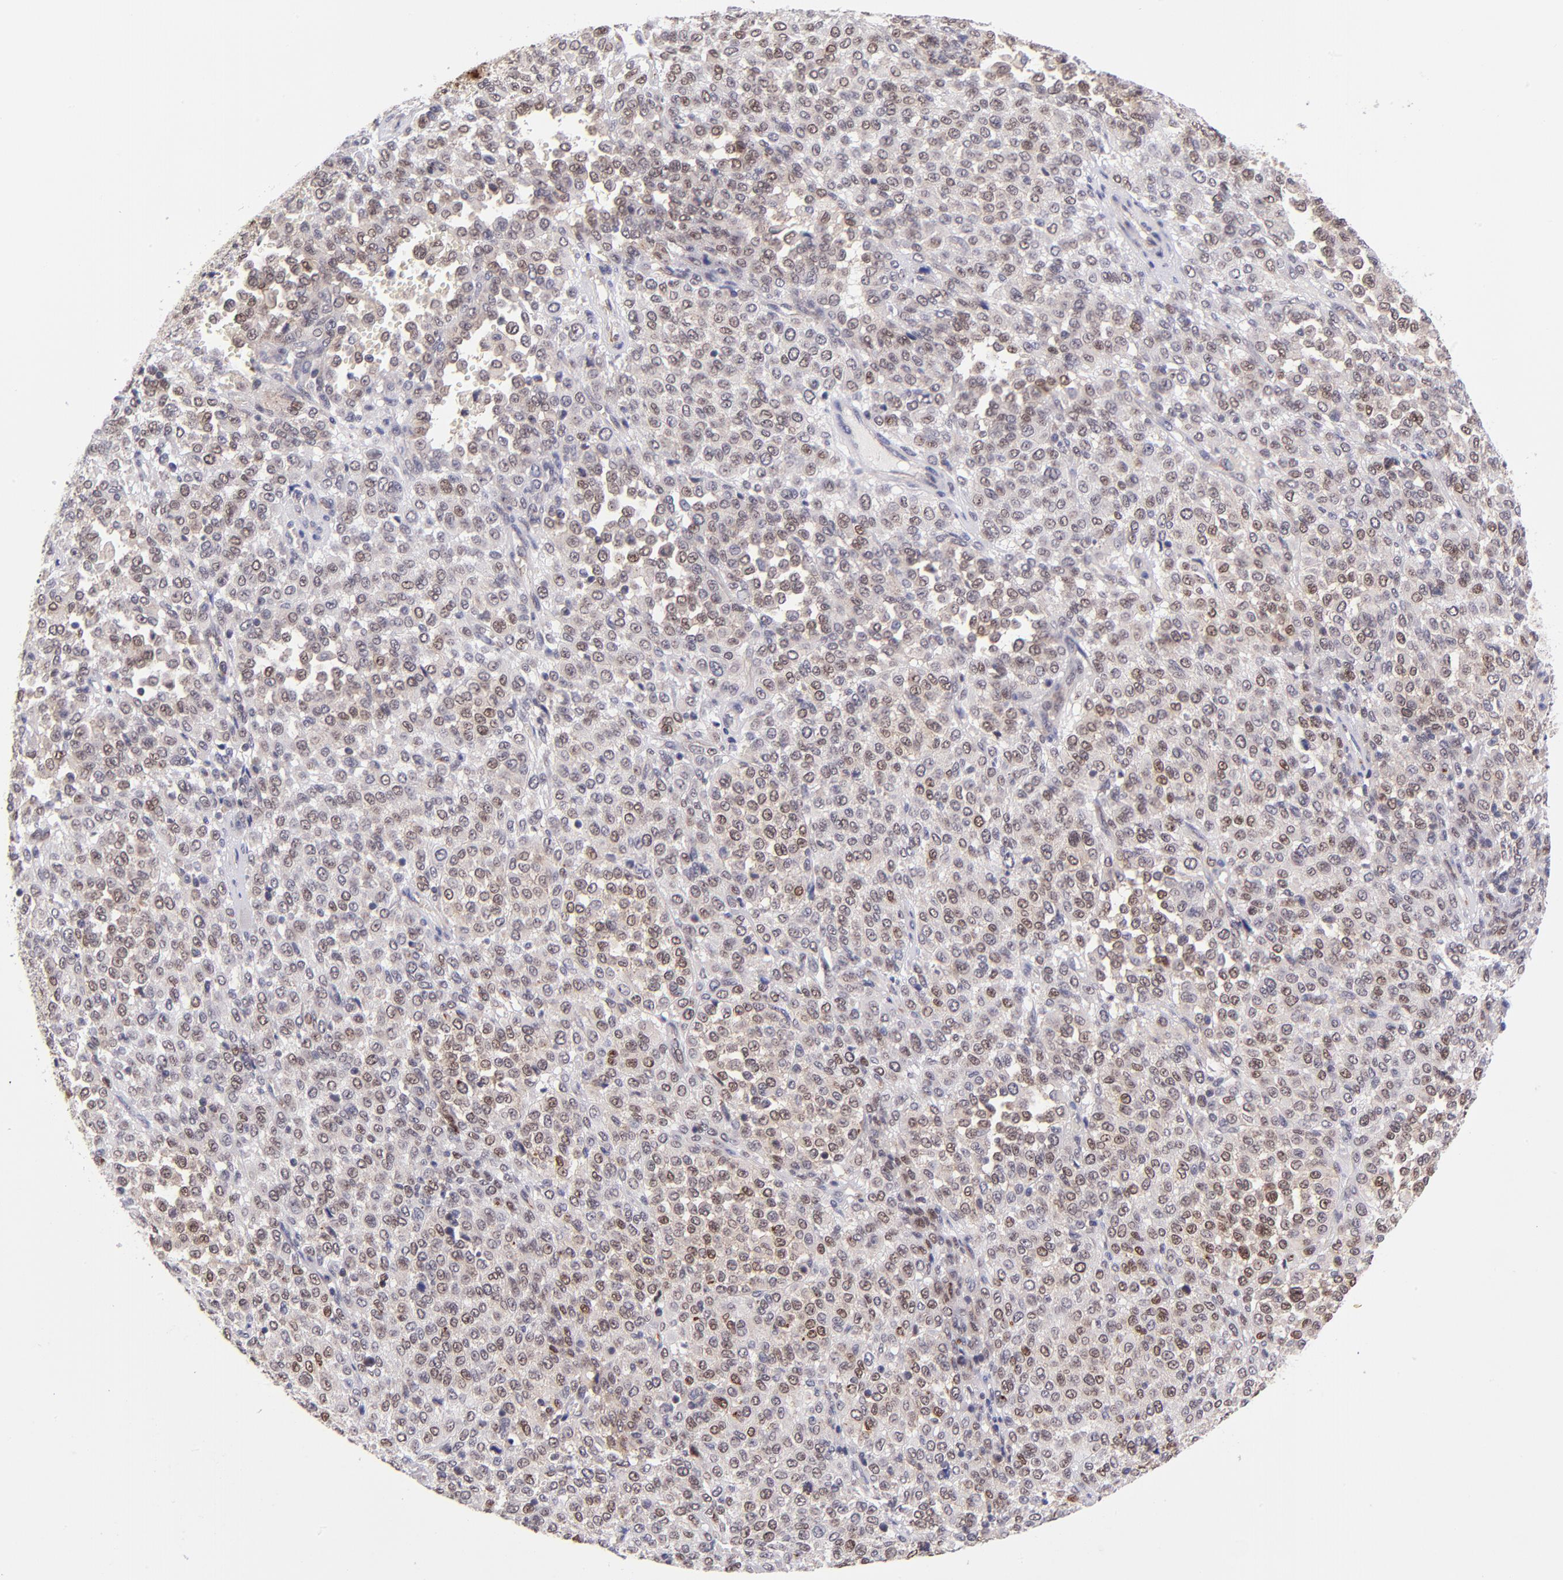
{"staining": {"intensity": "moderate", "quantity": "25%-75%", "location": "nuclear"}, "tissue": "melanoma", "cell_type": "Tumor cells", "image_type": "cancer", "snomed": [{"axis": "morphology", "description": "Malignant melanoma, Metastatic site"}, {"axis": "topography", "description": "Pancreas"}], "caption": "Tumor cells show moderate nuclear staining in approximately 25%-75% of cells in malignant melanoma (metastatic site). Using DAB (3,3'-diaminobenzidine) (brown) and hematoxylin (blue) stains, captured at high magnification using brightfield microscopy.", "gene": "SOX6", "patient": {"sex": "female", "age": 30}}